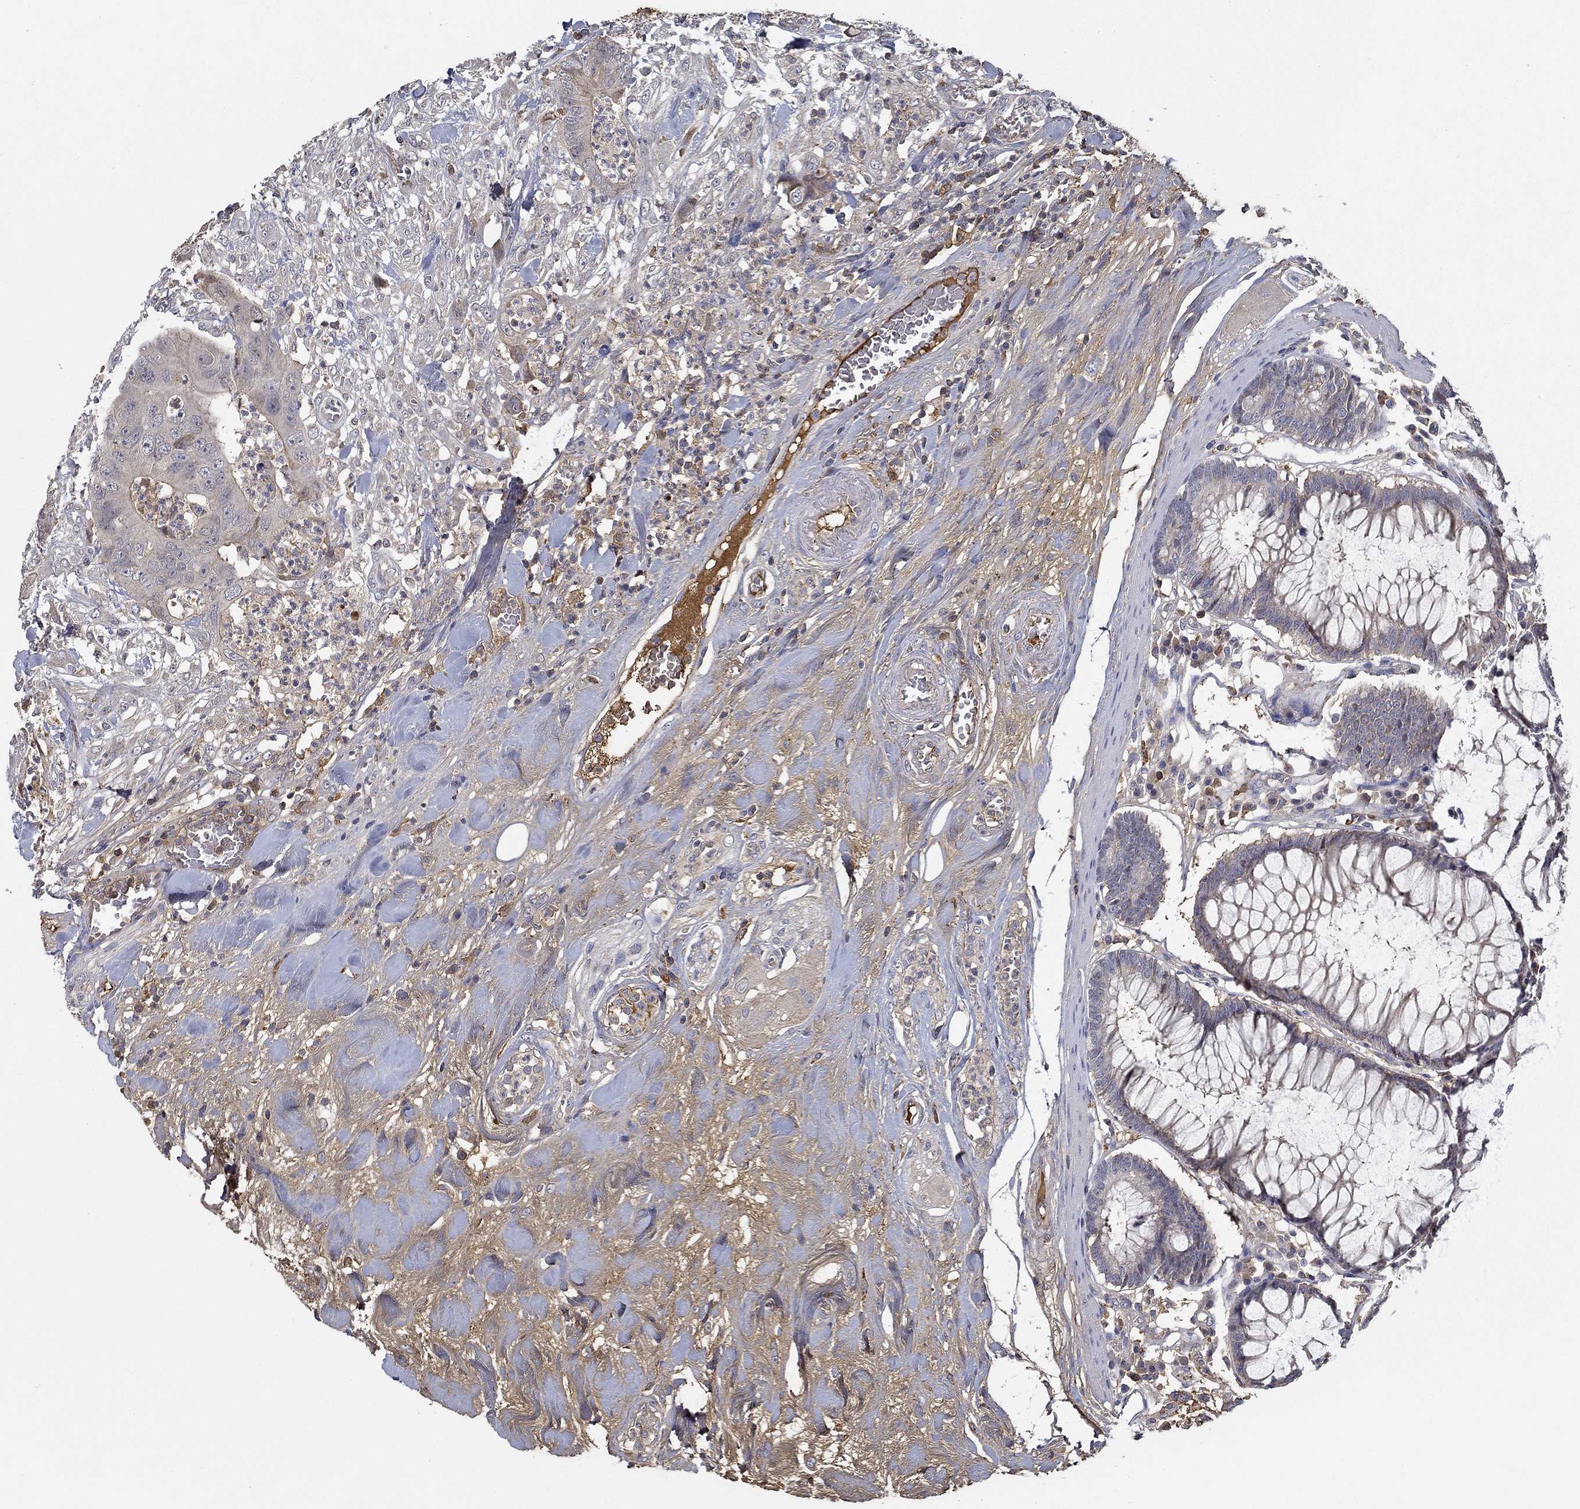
{"staining": {"intensity": "negative", "quantity": "none", "location": "none"}, "tissue": "colorectal cancer", "cell_type": "Tumor cells", "image_type": "cancer", "snomed": [{"axis": "morphology", "description": "Adenocarcinoma, NOS"}, {"axis": "topography", "description": "Colon"}], "caption": "Human colorectal cancer stained for a protein using immunohistochemistry (IHC) shows no positivity in tumor cells.", "gene": "IL10", "patient": {"sex": "male", "age": 84}}